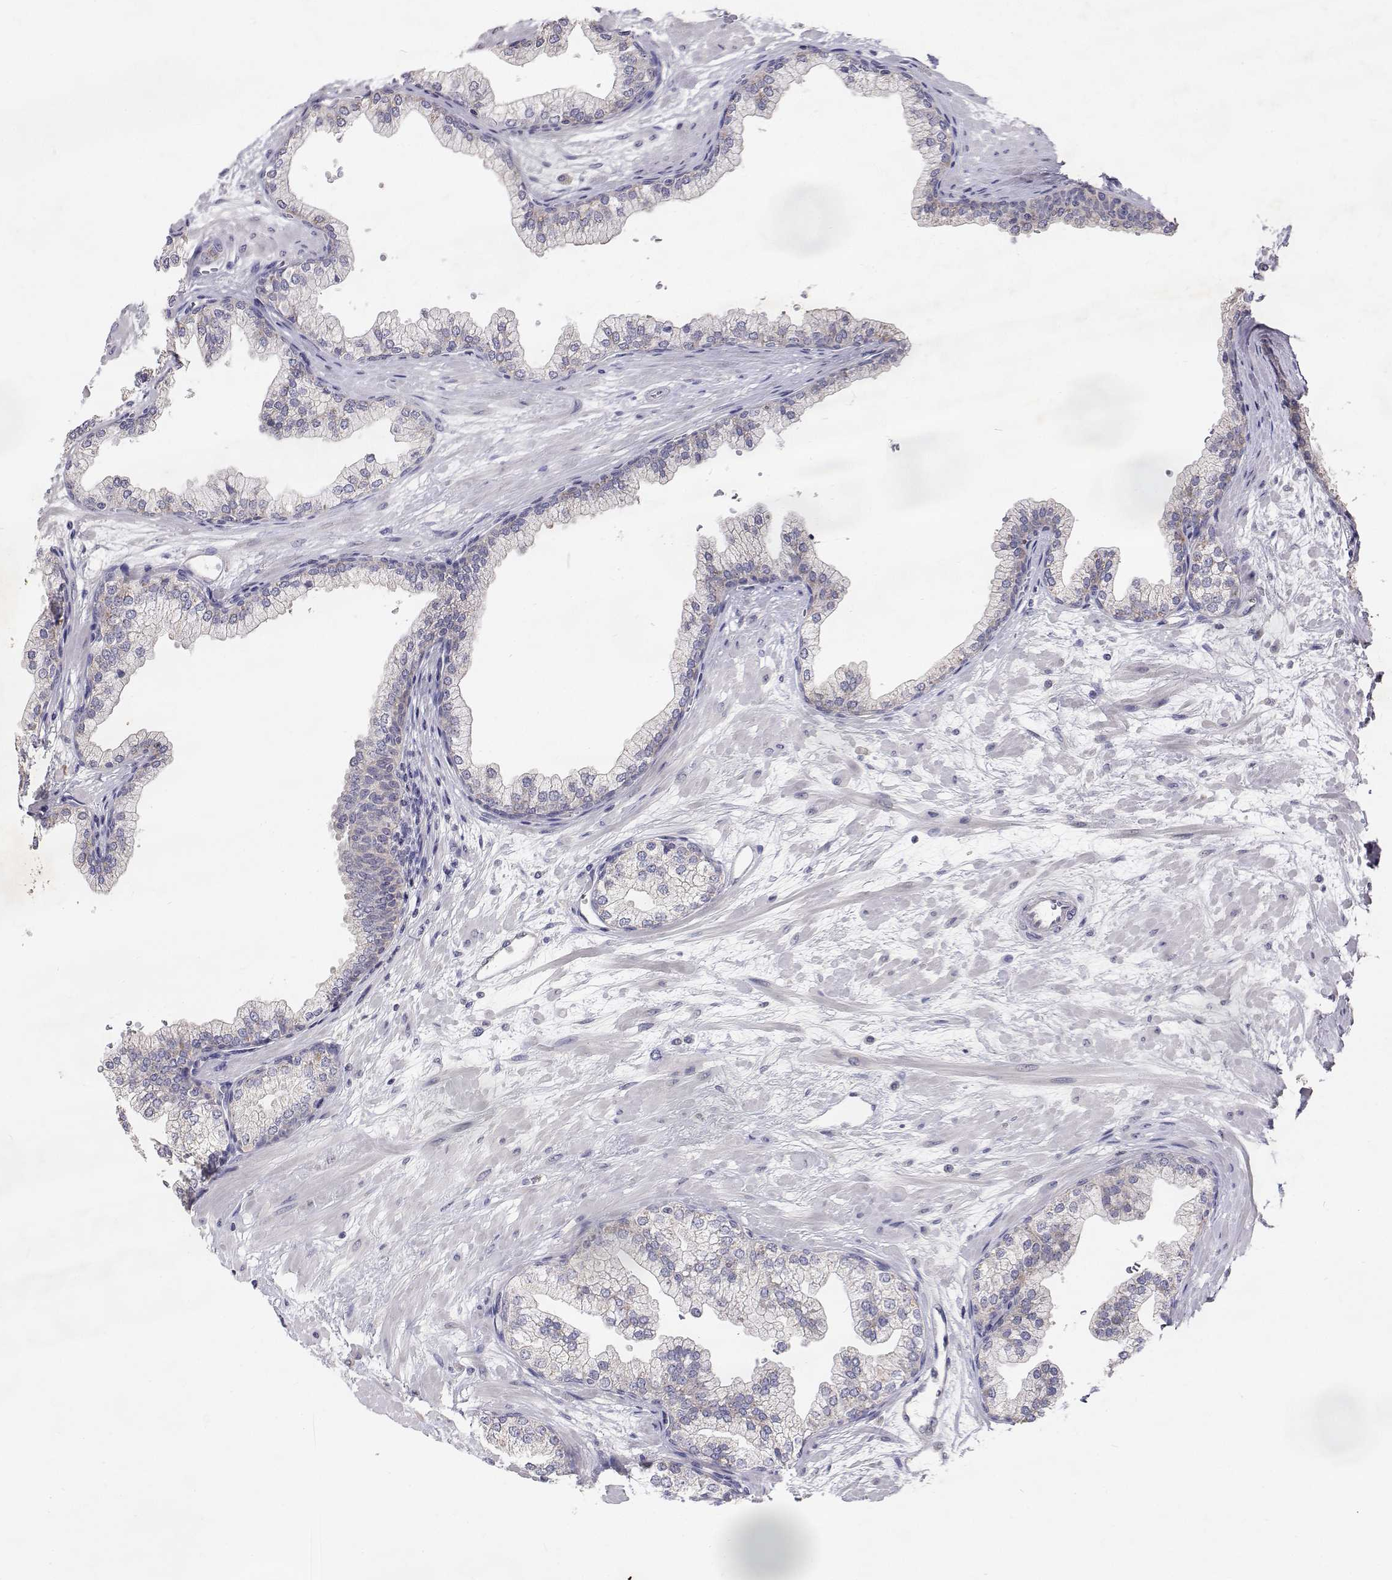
{"staining": {"intensity": "negative", "quantity": "none", "location": "none"}, "tissue": "prostate", "cell_type": "Glandular cells", "image_type": "normal", "snomed": [{"axis": "morphology", "description": "Normal tissue, NOS"}, {"axis": "topography", "description": "Prostate"}, {"axis": "topography", "description": "Peripheral nerve tissue"}], "caption": "This is a micrograph of IHC staining of normal prostate, which shows no positivity in glandular cells. (Brightfield microscopy of DAB immunohistochemistry (IHC) at high magnification).", "gene": "TRIM60", "patient": {"sex": "male", "age": 61}}